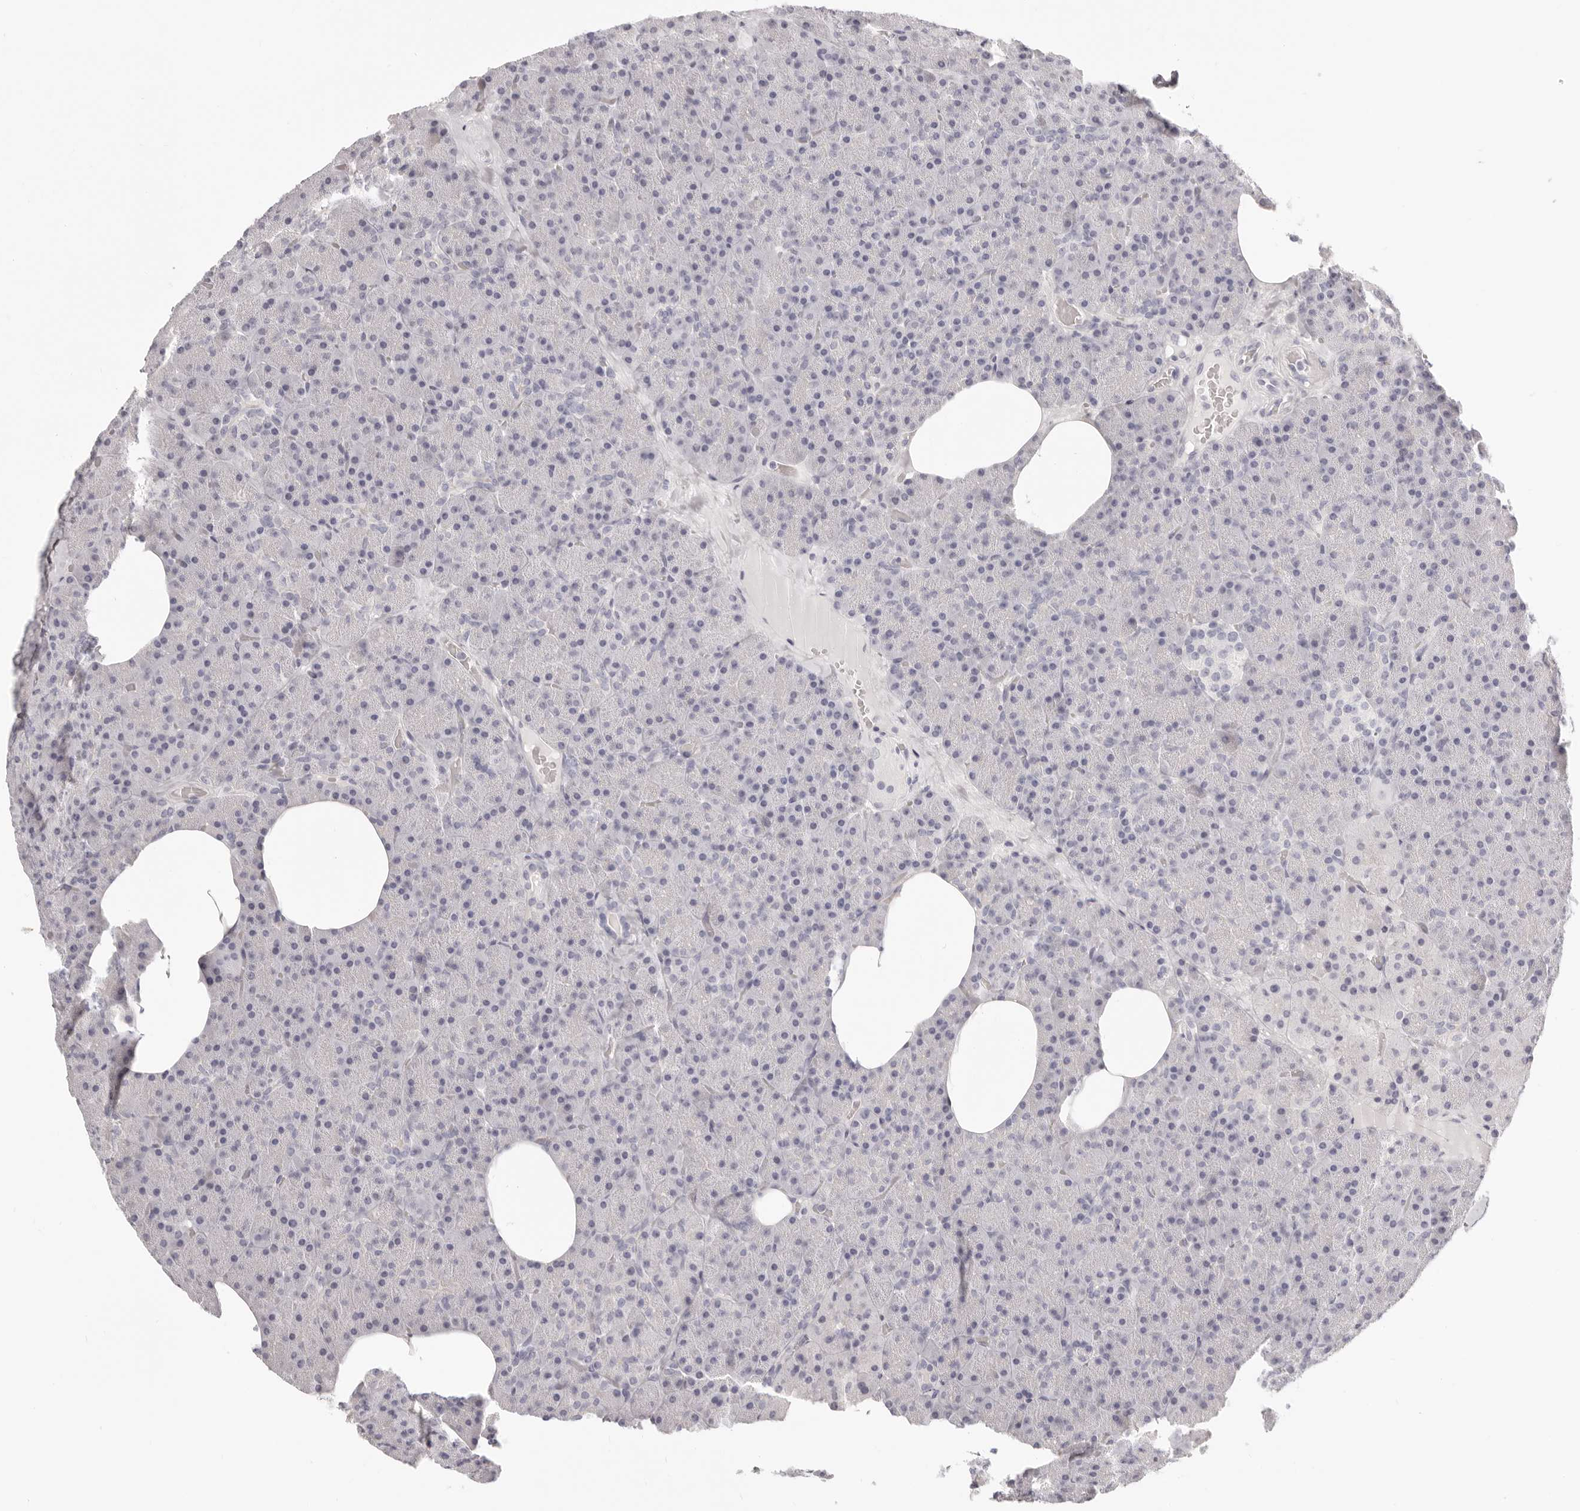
{"staining": {"intensity": "negative", "quantity": "none", "location": "none"}, "tissue": "pancreas", "cell_type": "Exocrine glandular cells", "image_type": "normal", "snomed": [{"axis": "morphology", "description": "Normal tissue, NOS"}, {"axis": "morphology", "description": "Carcinoid, malignant, NOS"}, {"axis": "topography", "description": "Pancreas"}], "caption": "An image of pancreas stained for a protein shows no brown staining in exocrine glandular cells.", "gene": "FABP1", "patient": {"sex": "female", "age": 35}}